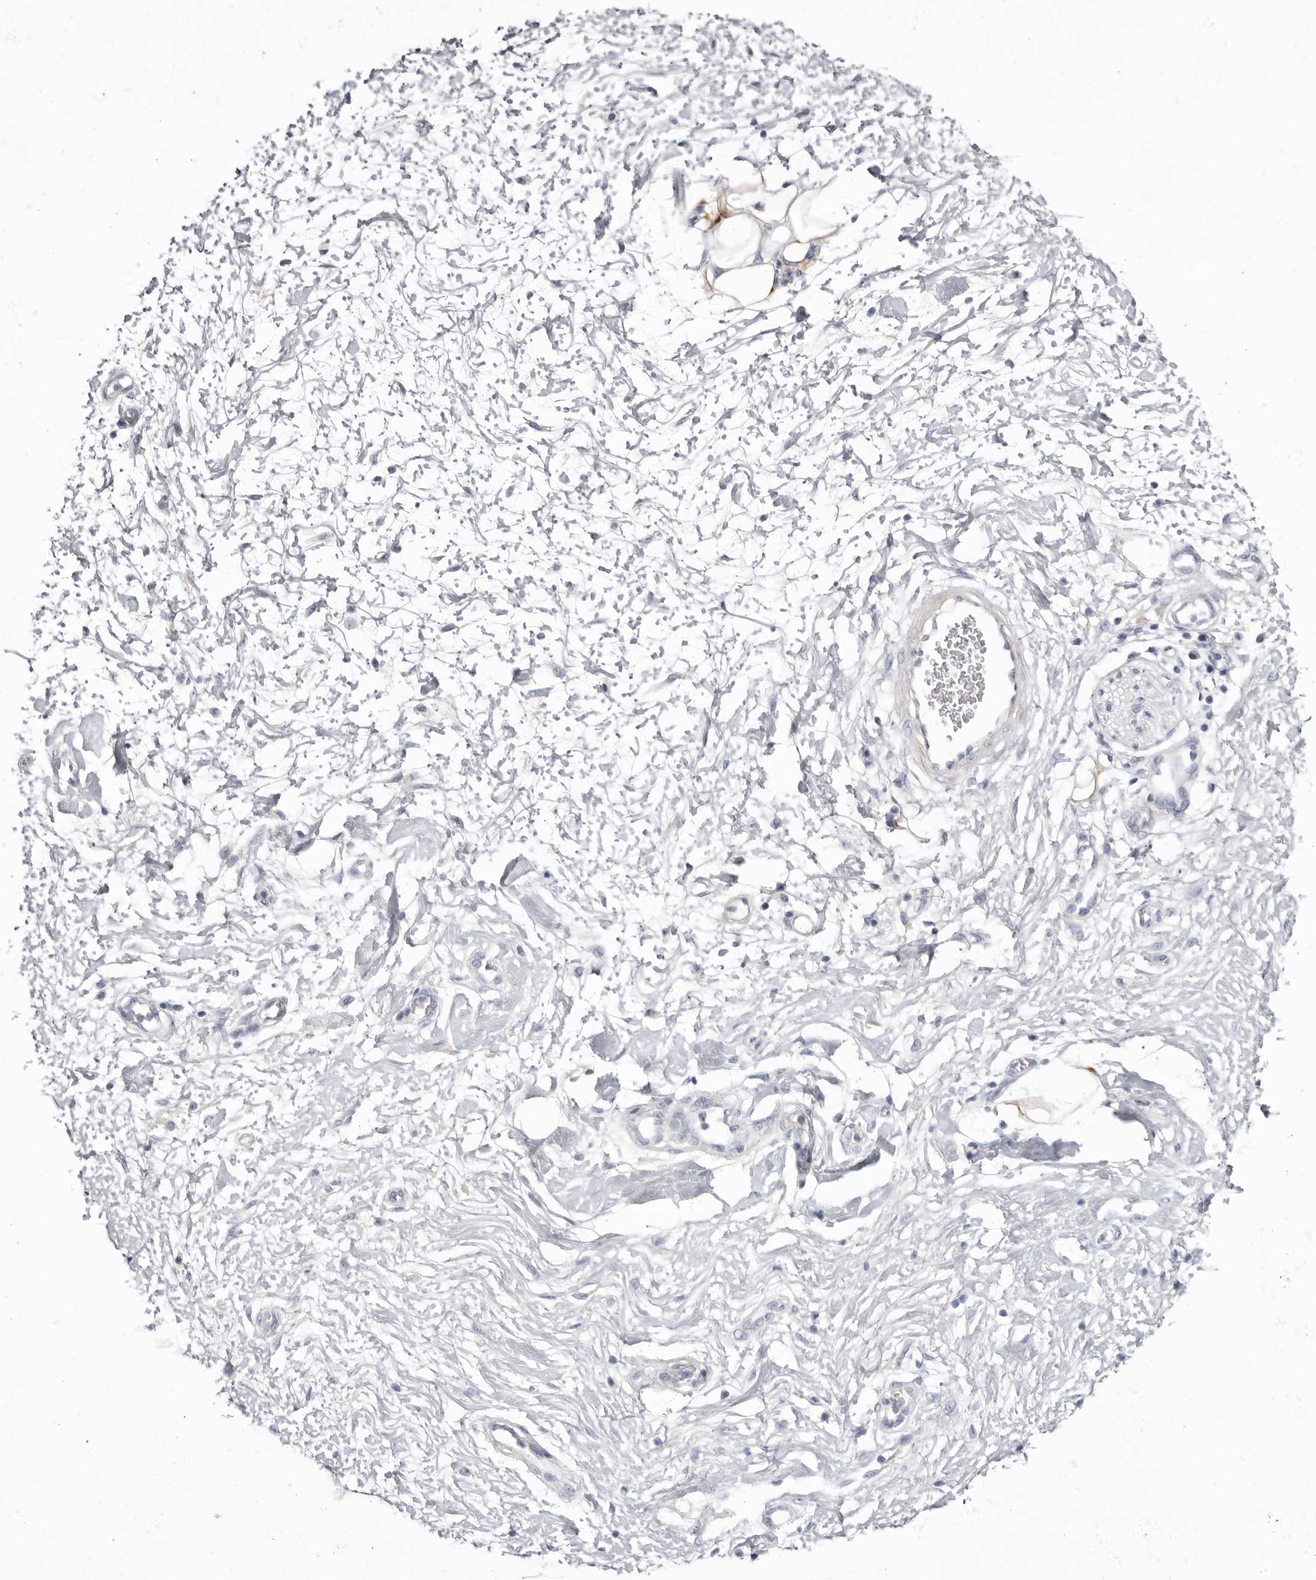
{"staining": {"intensity": "negative", "quantity": "none", "location": "none"}, "tissue": "adipose tissue", "cell_type": "Adipocytes", "image_type": "normal", "snomed": [{"axis": "morphology", "description": "Normal tissue, NOS"}, {"axis": "morphology", "description": "Adenocarcinoma, NOS"}, {"axis": "topography", "description": "Pancreas"}, {"axis": "topography", "description": "Peripheral nerve tissue"}], "caption": "Normal adipose tissue was stained to show a protein in brown. There is no significant expression in adipocytes. (IHC, brightfield microscopy, high magnification).", "gene": "S1PR5", "patient": {"sex": "male", "age": 59}}